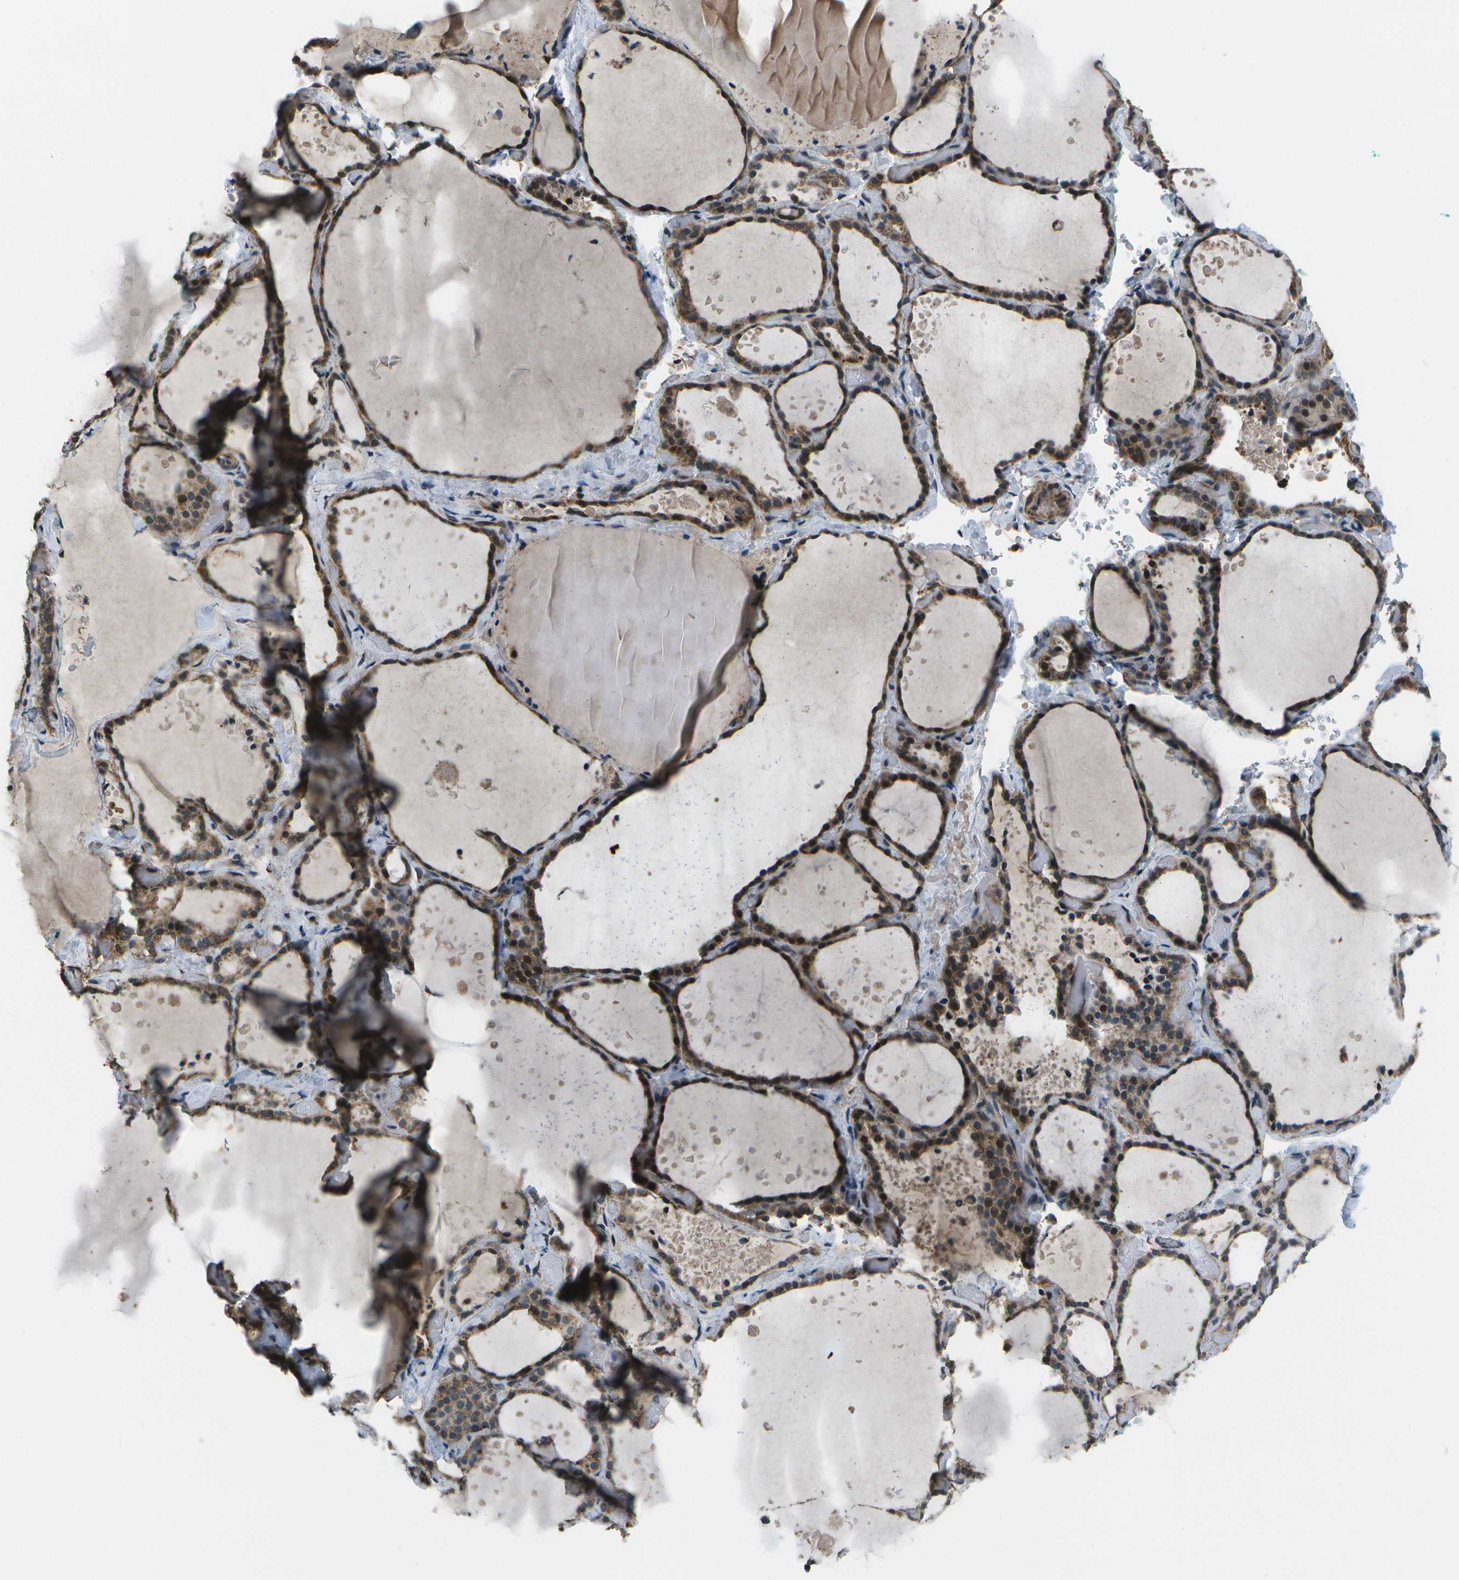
{"staining": {"intensity": "strong", "quantity": "25%-75%", "location": "cytoplasmic/membranous,nuclear"}, "tissue": "thyroid gland", "cell_type": "Glandular cells", "image_type": "normal", "snomed": [{"axis": "morphology", "description": "Normal tissue, NOS"}, {"axis": "topography", "description": "Thyroid gland"}], "caption": "Brown immunohistochemical staining in normal human thyroid gland reveals strong cytoplasmic/membranous,nuclear expression in about 25%-75% of glandular cells.", "gene": "EIF2AK1", "patient": {"sex": "female", "age": 44}}